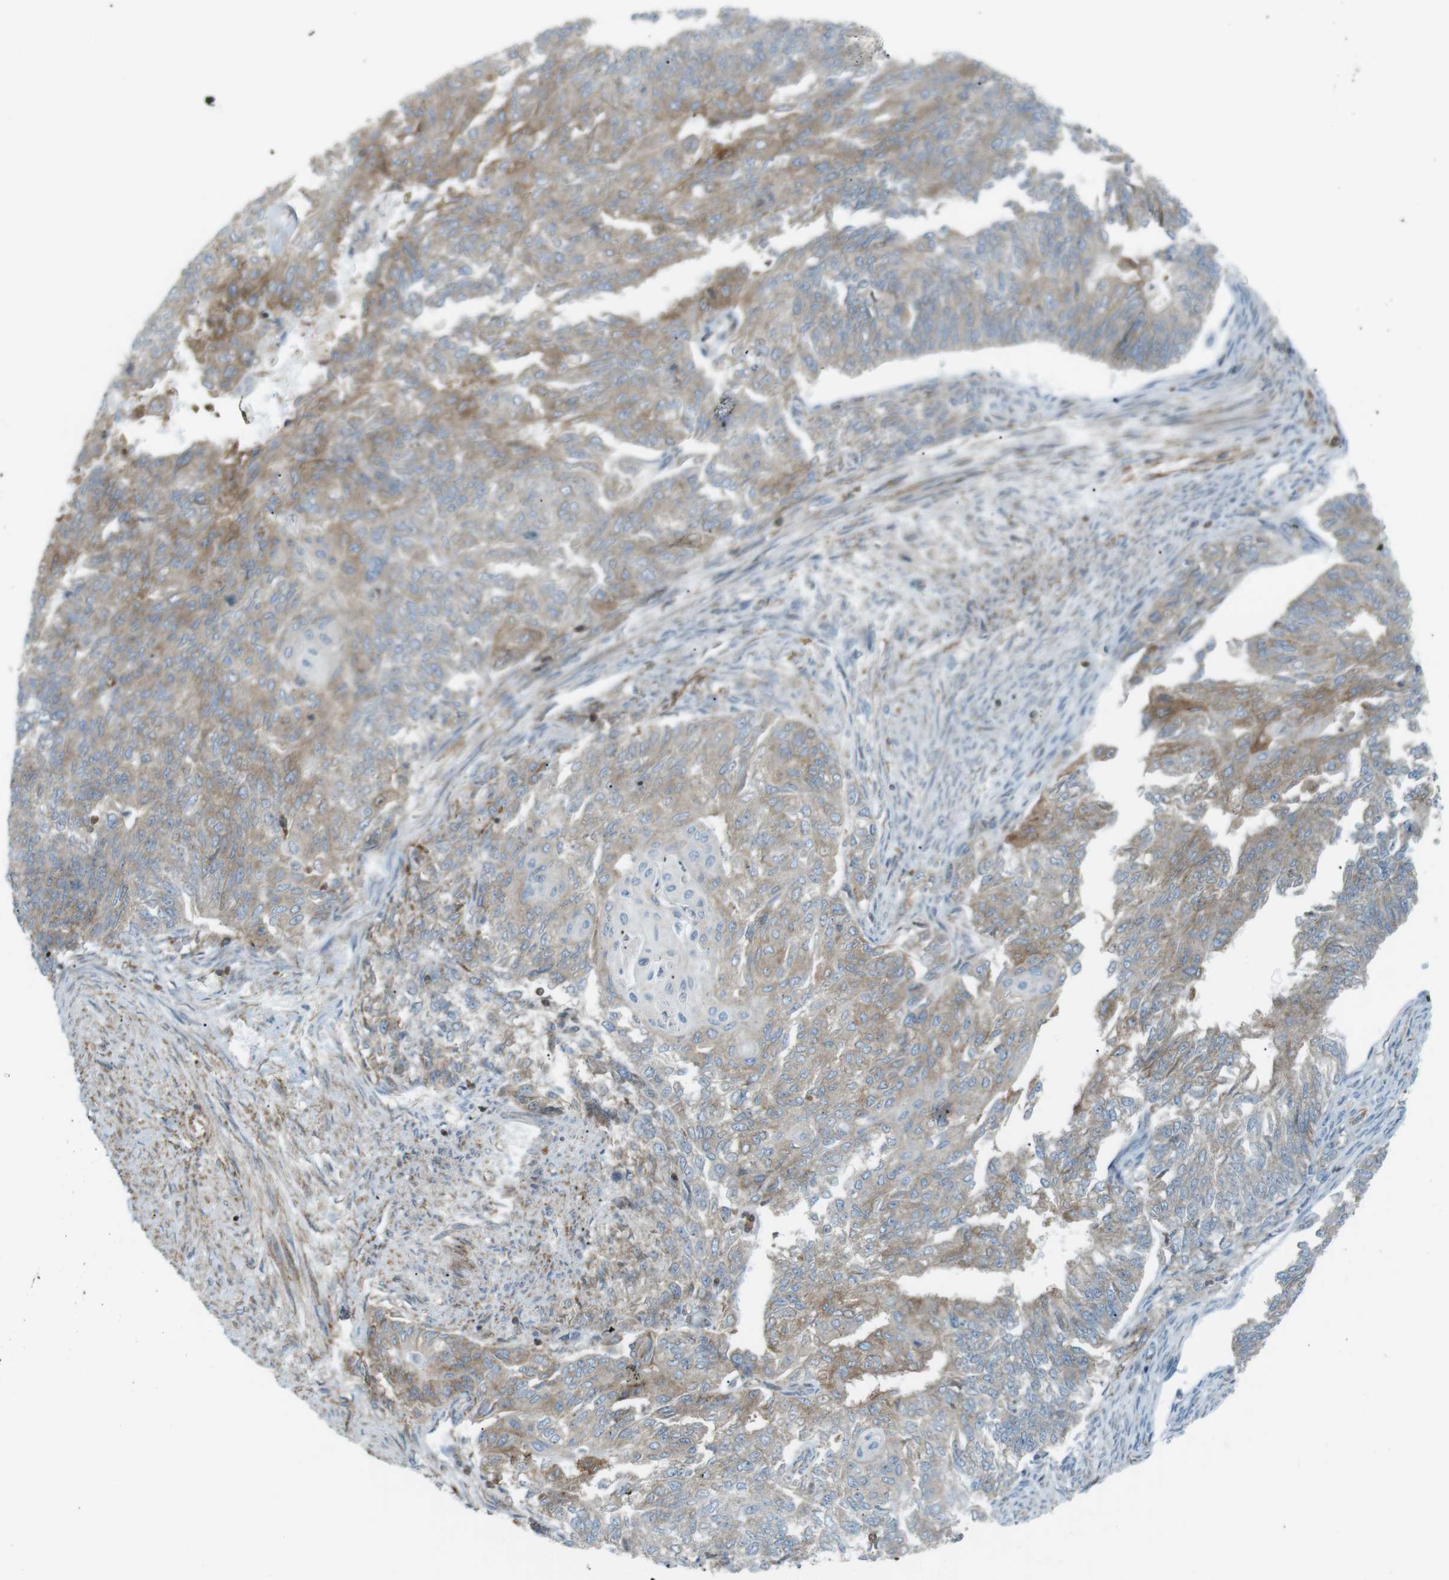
{"staining": {"intensity": "moderate", "quantity": "<25%", "location": "cytoplasmic/membranous"}, "tissue": "endometrial cancer", "cell_type": "Tumor cells", "image_type": "cancer", "snomed": [{"axis": "morphology", "description": "Adenocarcinoma, NOS"}, {"axis": "topography", "description": "Endometrium"}], "caption": "The micrograph displays staining of adenocarcinoma (endometrial), revealing moderate cytoplasmic/membranous protein expression (brown color) within tumor cells. (Brightfield microscopy of DAB IHC at high magnification).", "gene": "FLII", "patient": {"sex": "female", "age": 32}}